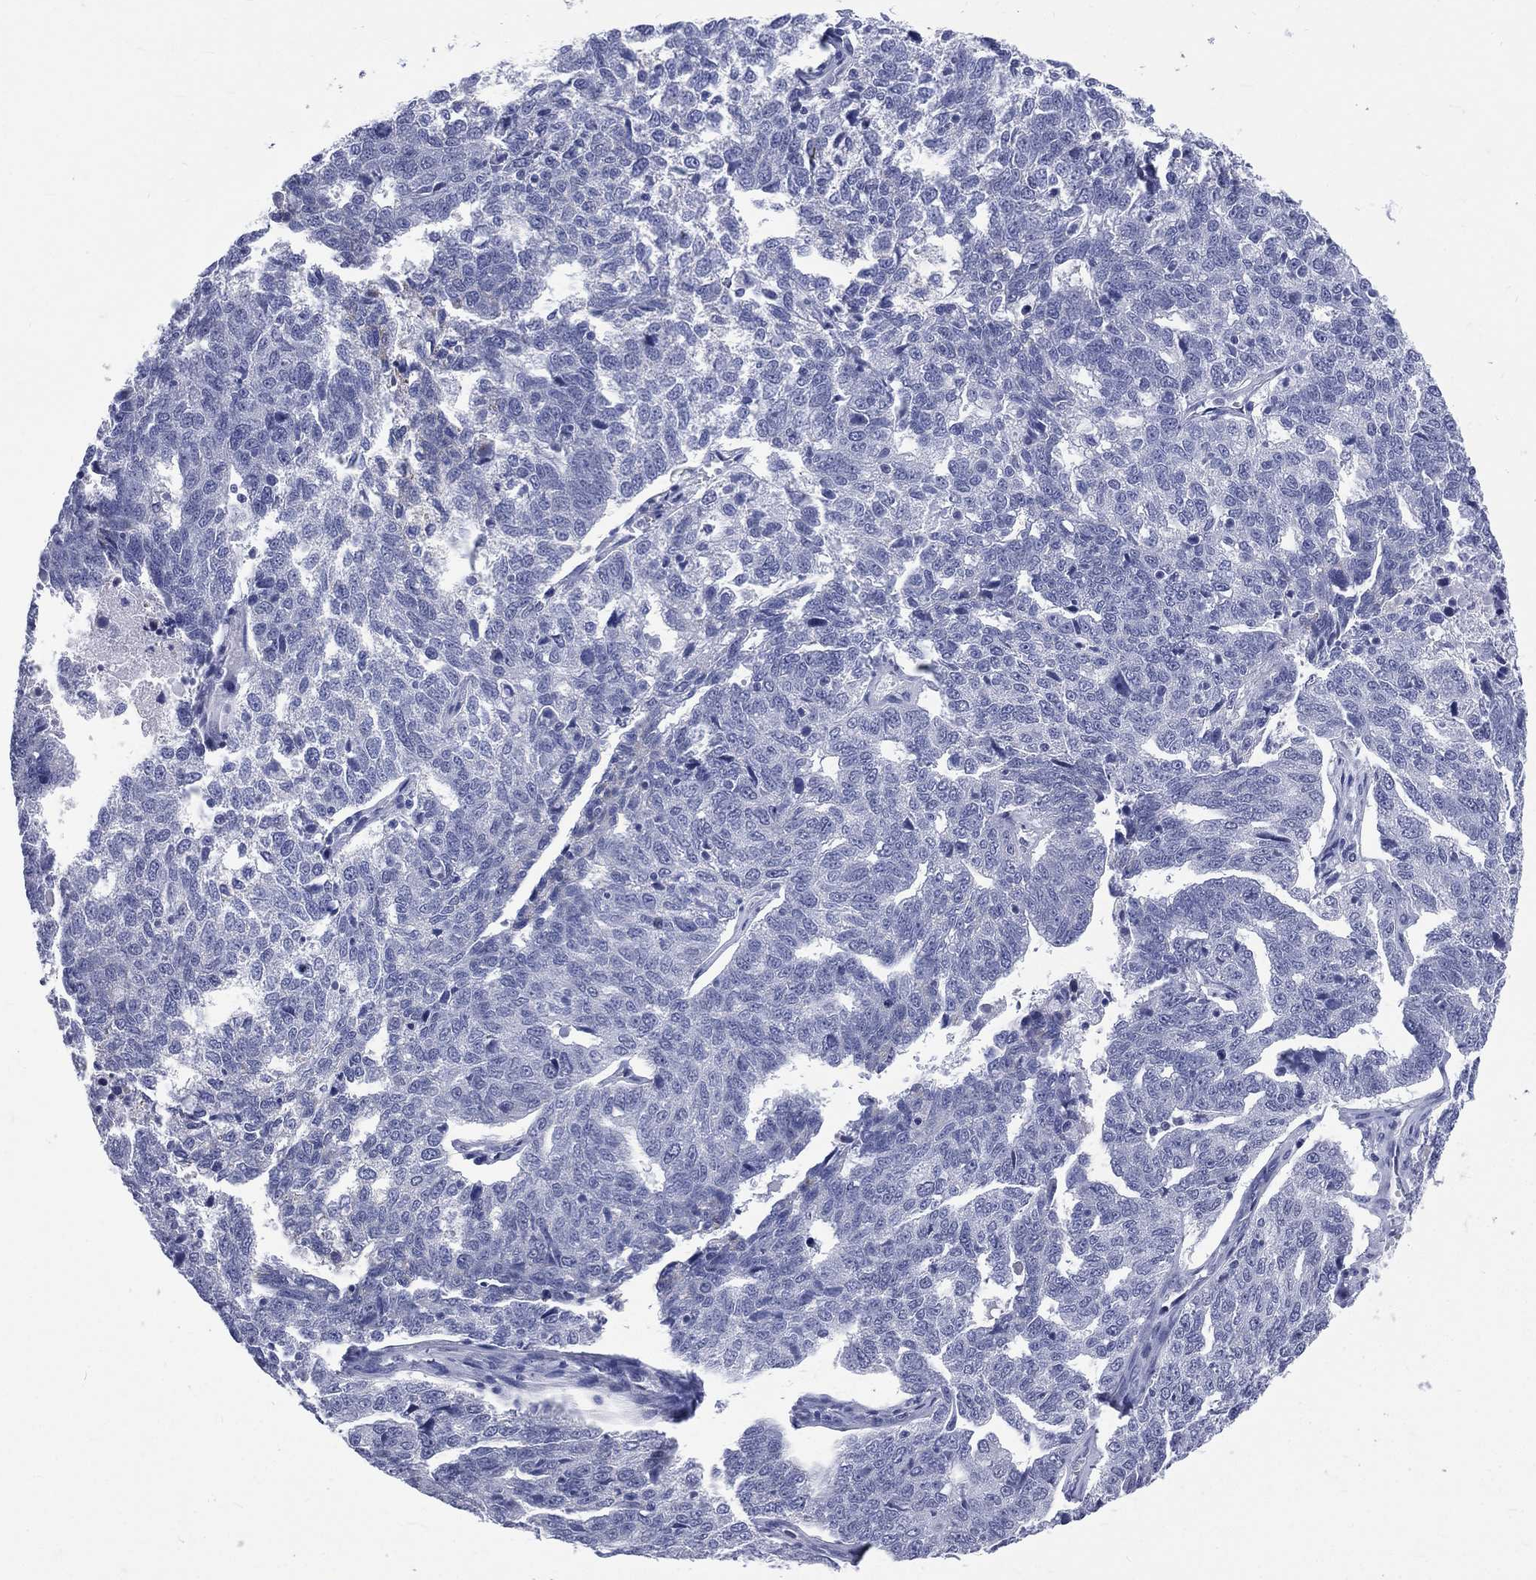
{"staining": {"intensity": "negative", "quantity": "none", "location": "none"}, "tissue": "ovarian cancer", "cell_type": "Tumor cells", "image_type": "cancer", "snomed": [{"axis": "morphology", "description": "Cystadenocarcinoma, serous, NOS"}, {"axis": "topography", "description": "Ovary"}], "caption": "Immunohistochemistry (IHC) photomicrograph of neoplastic tissue: human ovarian cancer (serous cystadenocarcinoma) stained with DAB (3,3'-diaminobenzidine) reveals no significant protein expression in tumor cells.", "gene": "MLLT10", "patient": {"sex": "female", "age": 71}}